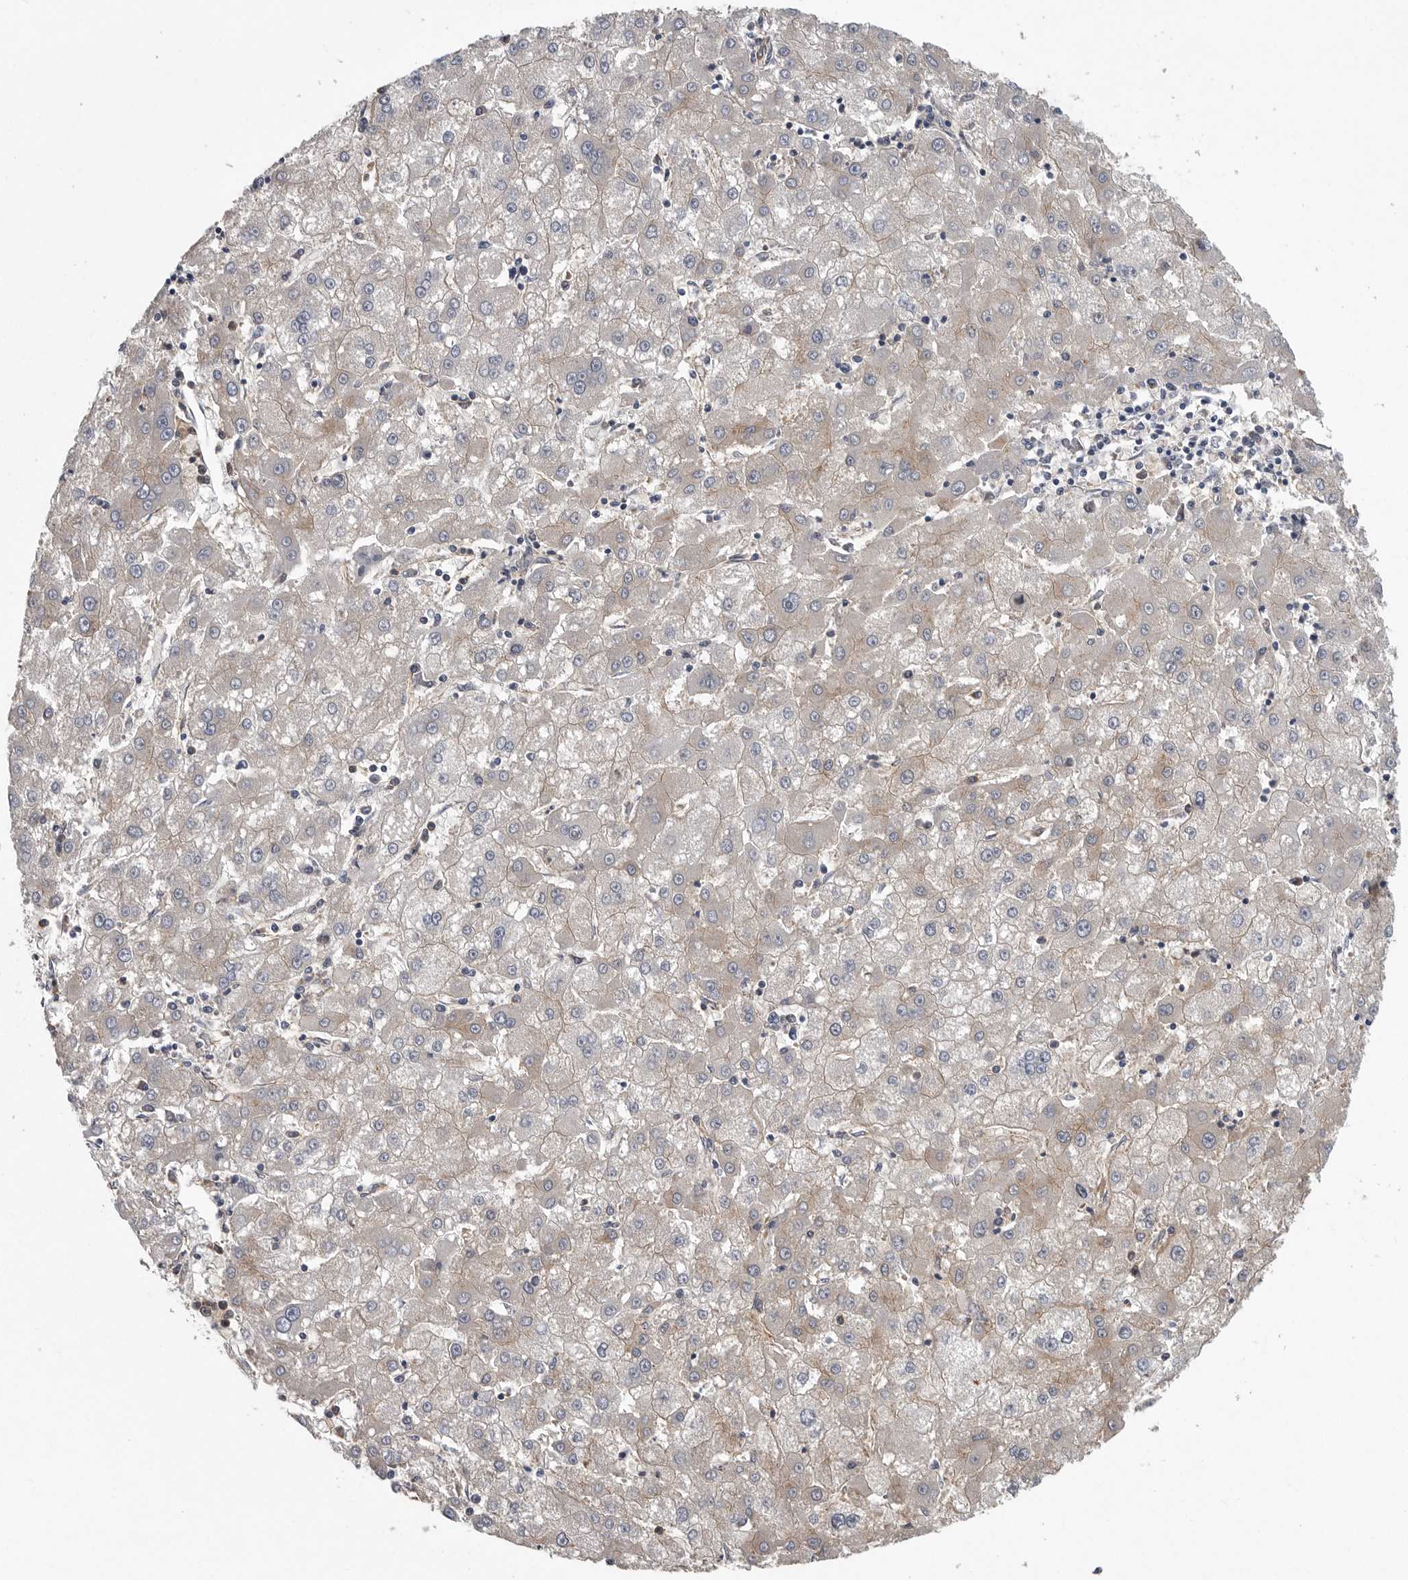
{"staining": {"intensity": "negative", "quantity": "none", "location": "none"}, "tissue": "liver cancer", "cell_type": "Tumor cells", "image_type": "cancer", "snomed": [{"axis": "morphology", "description": "Carcinoma, Hepatocellular, NOS"}, {"axis": "topography", "description": "Liver"}], "caption": "This is an IHC histopathology image of human liver cancer. There is no expression in tumor cells.", "gene": "OXR1", "patient": {"sex": "male", "age": 72}}